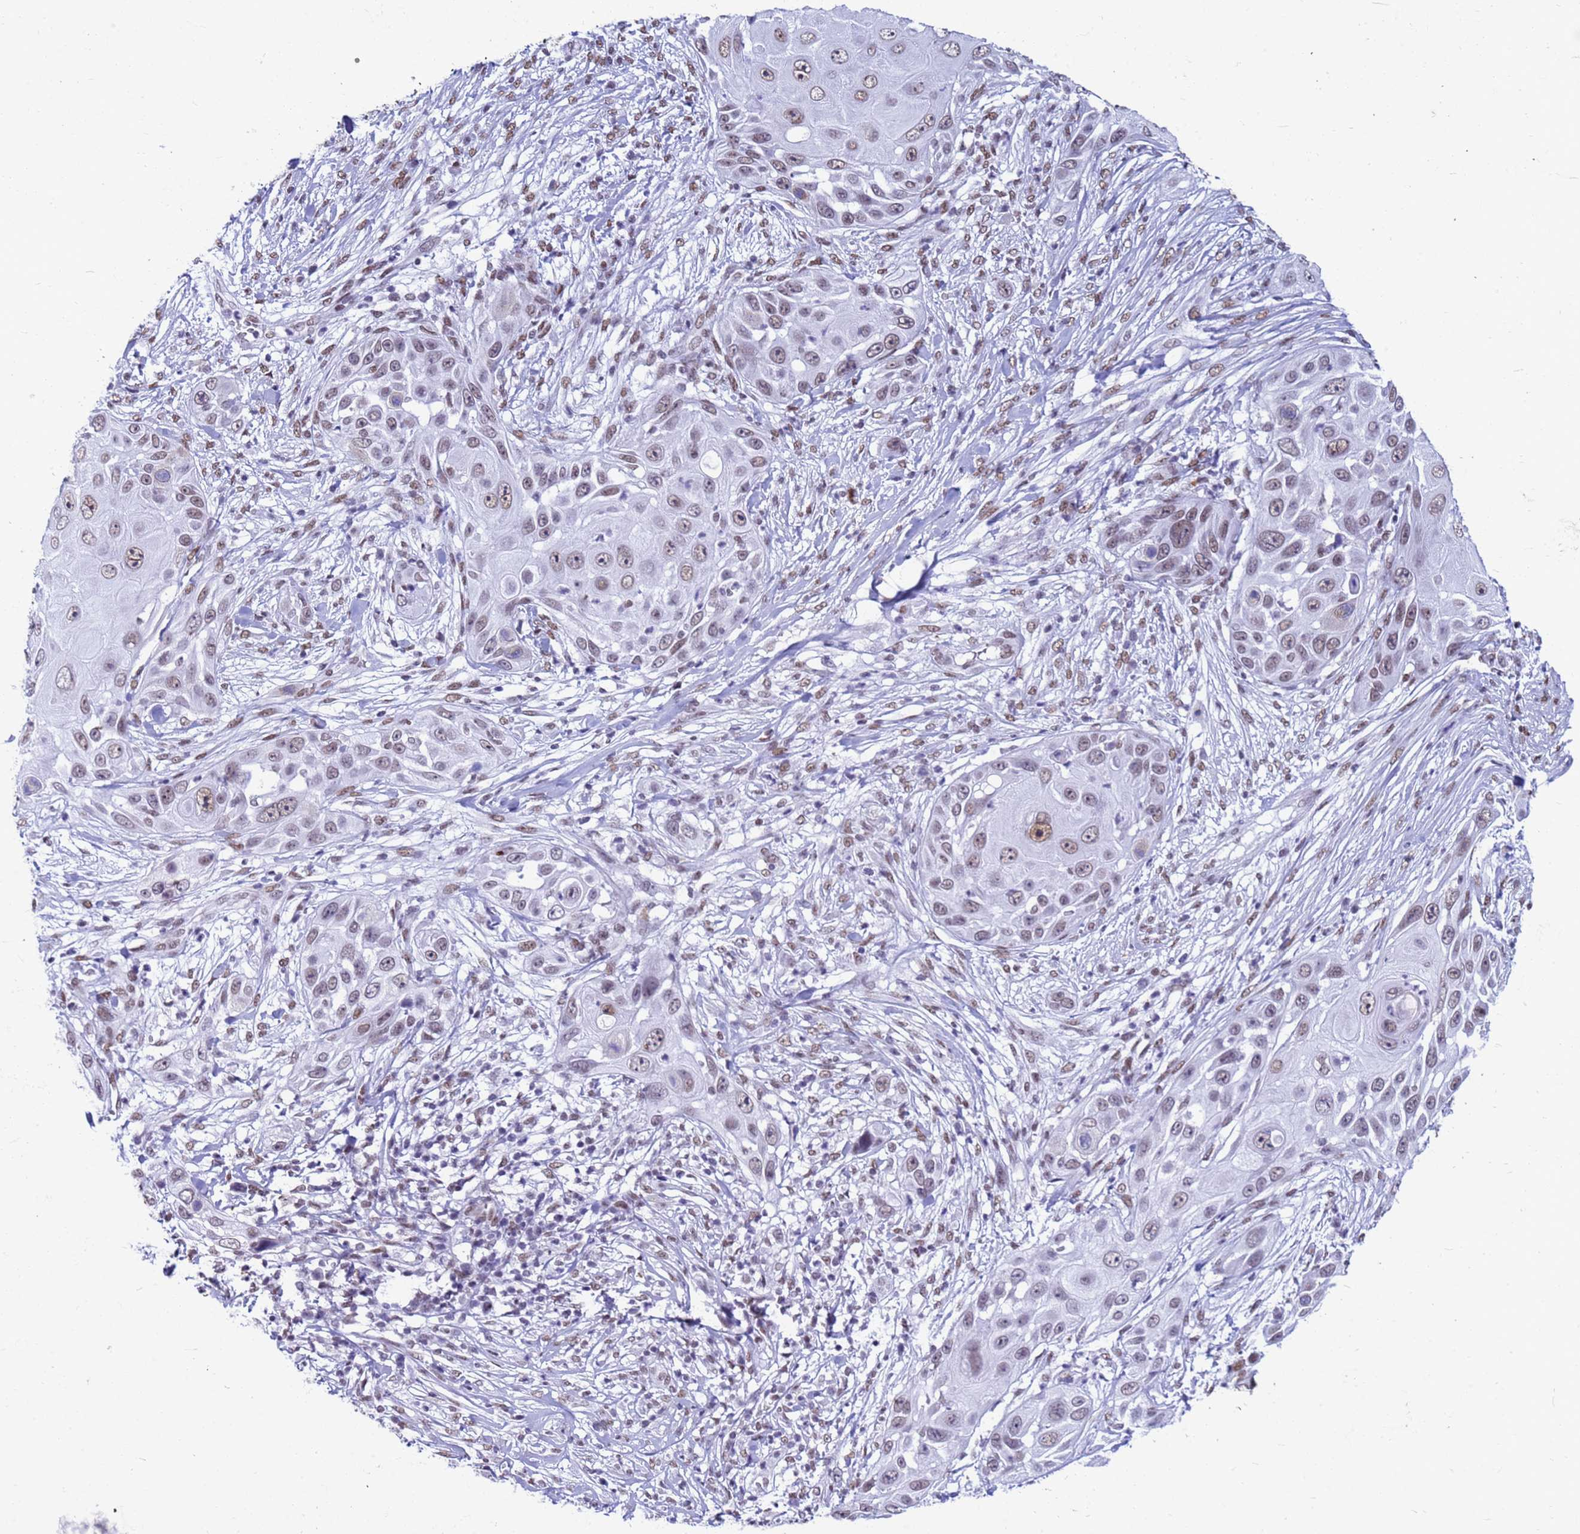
{"staining": {"intensity": "moderate", "quantity": "25%-75%", "location": "nuclear"}, "tissue": "skin cancer", "cell_type": "Tumor cells", "image_type": "cancer", "snomed": [{"axis": "morphology", "description": "Squamous cell carcinoma, NOS"}, {"axis": "topography", "description": "Skin"}], "caption": "The immunohistochemical stain labels moderate nuclear expression in tumor cells of skin squamous cell carcinoma tissue.", "gene": "FAM170B", "patient": {"sex": "female", "age": 44}}